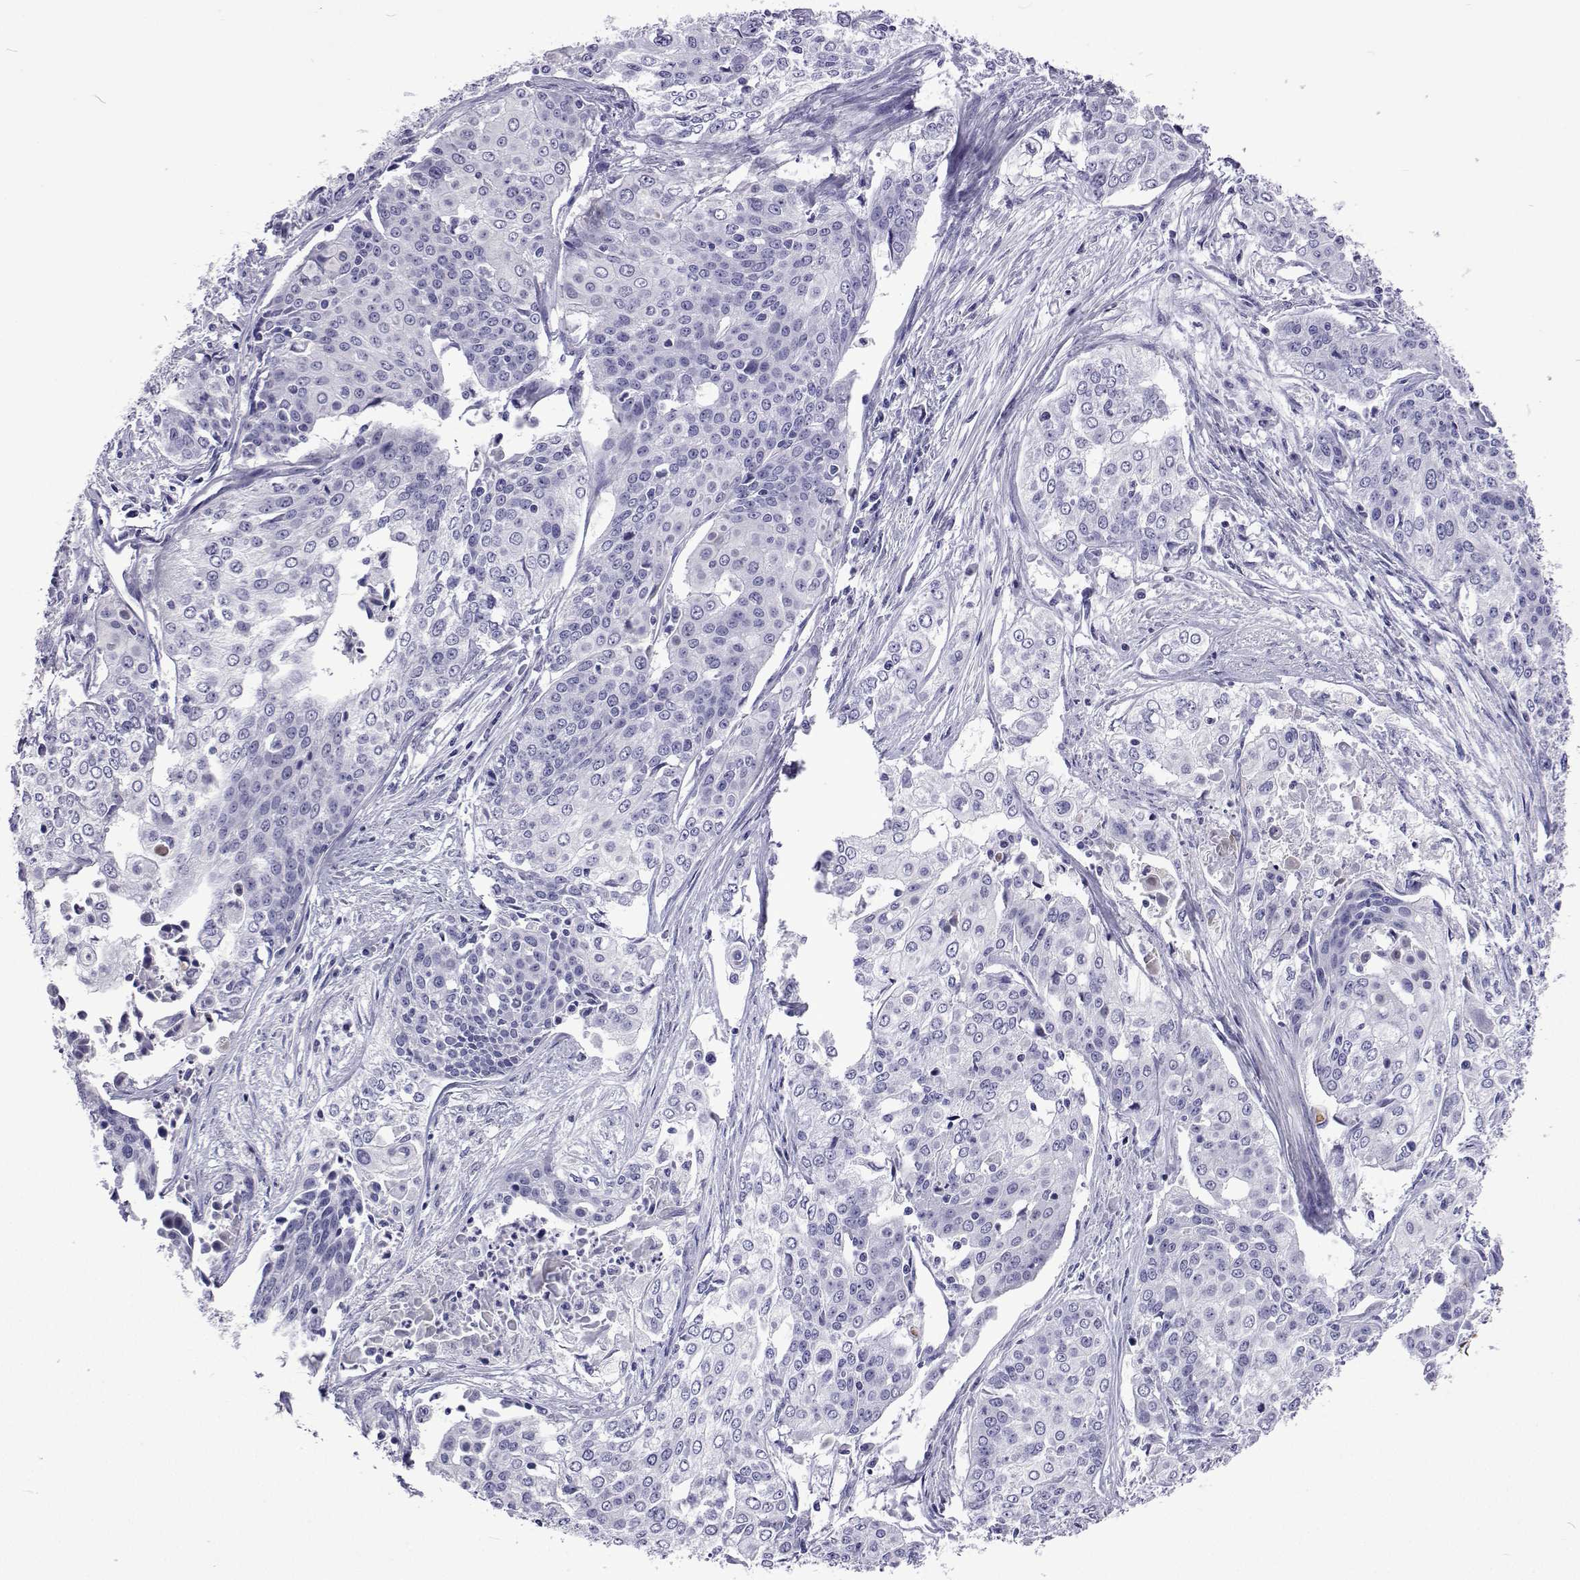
{"staining": {"intensity": "negative", "quantity": "none", "location": "none"}, "tissue": "cervical cancer", "cell_type": "Tumor cells", "image_type": "cancer", "snomed": [{"axis": "morphology", "description": "Squamous cell carcinoma, NOS"}, {"axis": "topography", "description": "Cervix"}], "caption": "There is no significant expression in tumor cells of cervical cancer (squamous cell carcinoma).", "gene": "UMODL1", "patient": {"sex": "female", "age": 39}}